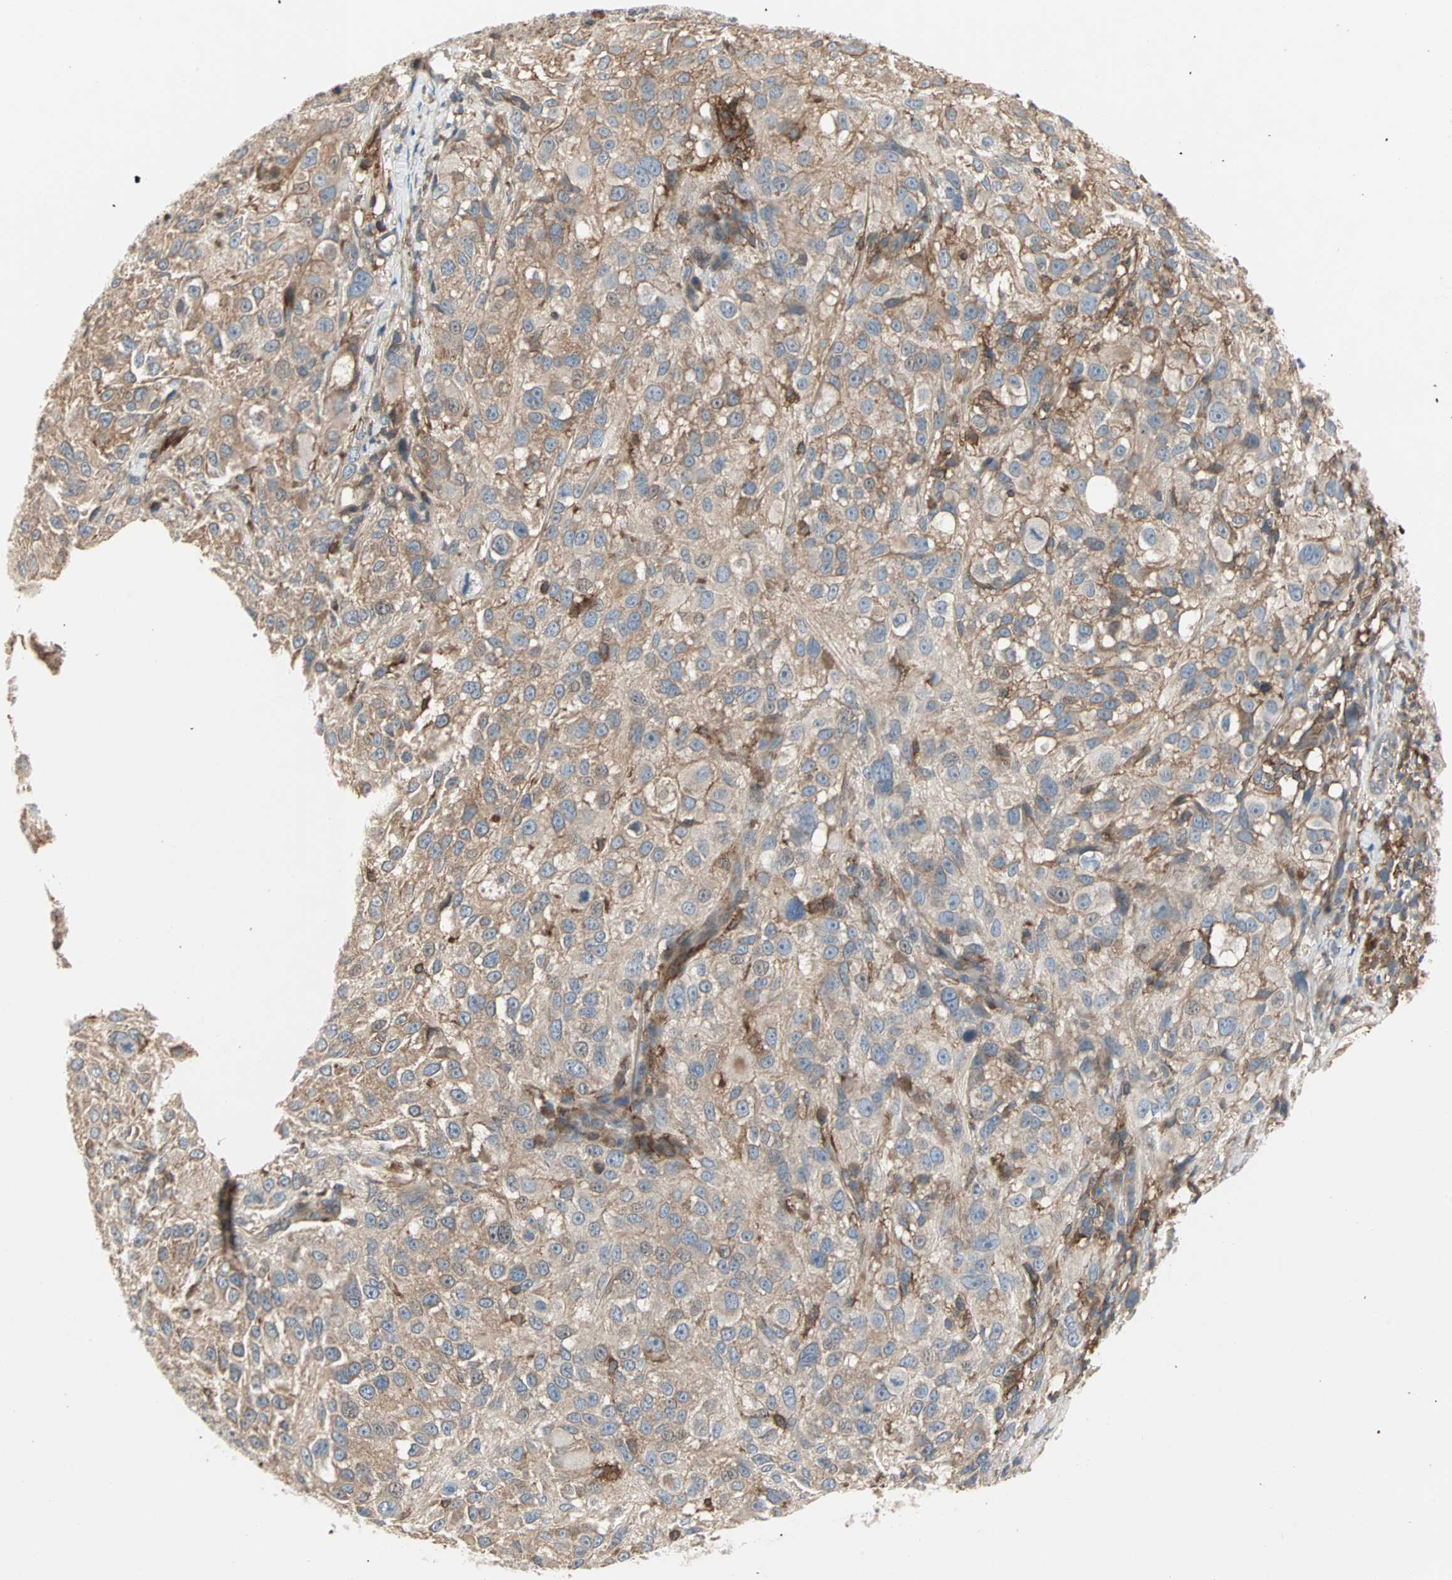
{"staining": {"intensity": "weak", "quantity": ">75%", "location": "cytoplasmic/membranous"}, "tissue": "melanoma", "cell_type": "Tumor cells", "image_type": "cancer", "snomed": [{"axis": "morphology", "description": "Necrosis, NOS"}, {"axis": "morphology", "description": "Malignant melanoma, NOS"}, {"axis": "topography", "description": "Skin"}], "caption": "Melanoma was stained to show a protein in brown. There is low levels of weak cytoplasmic/membranous expression in approximately >75% of tumor cells. (DAB (3,3'-diaminobenzidine) IHC, brown staining for protein, blue staining for nuclei).", "gene": "GNAI2", "patient": {"sex": "female", "age": 87}}